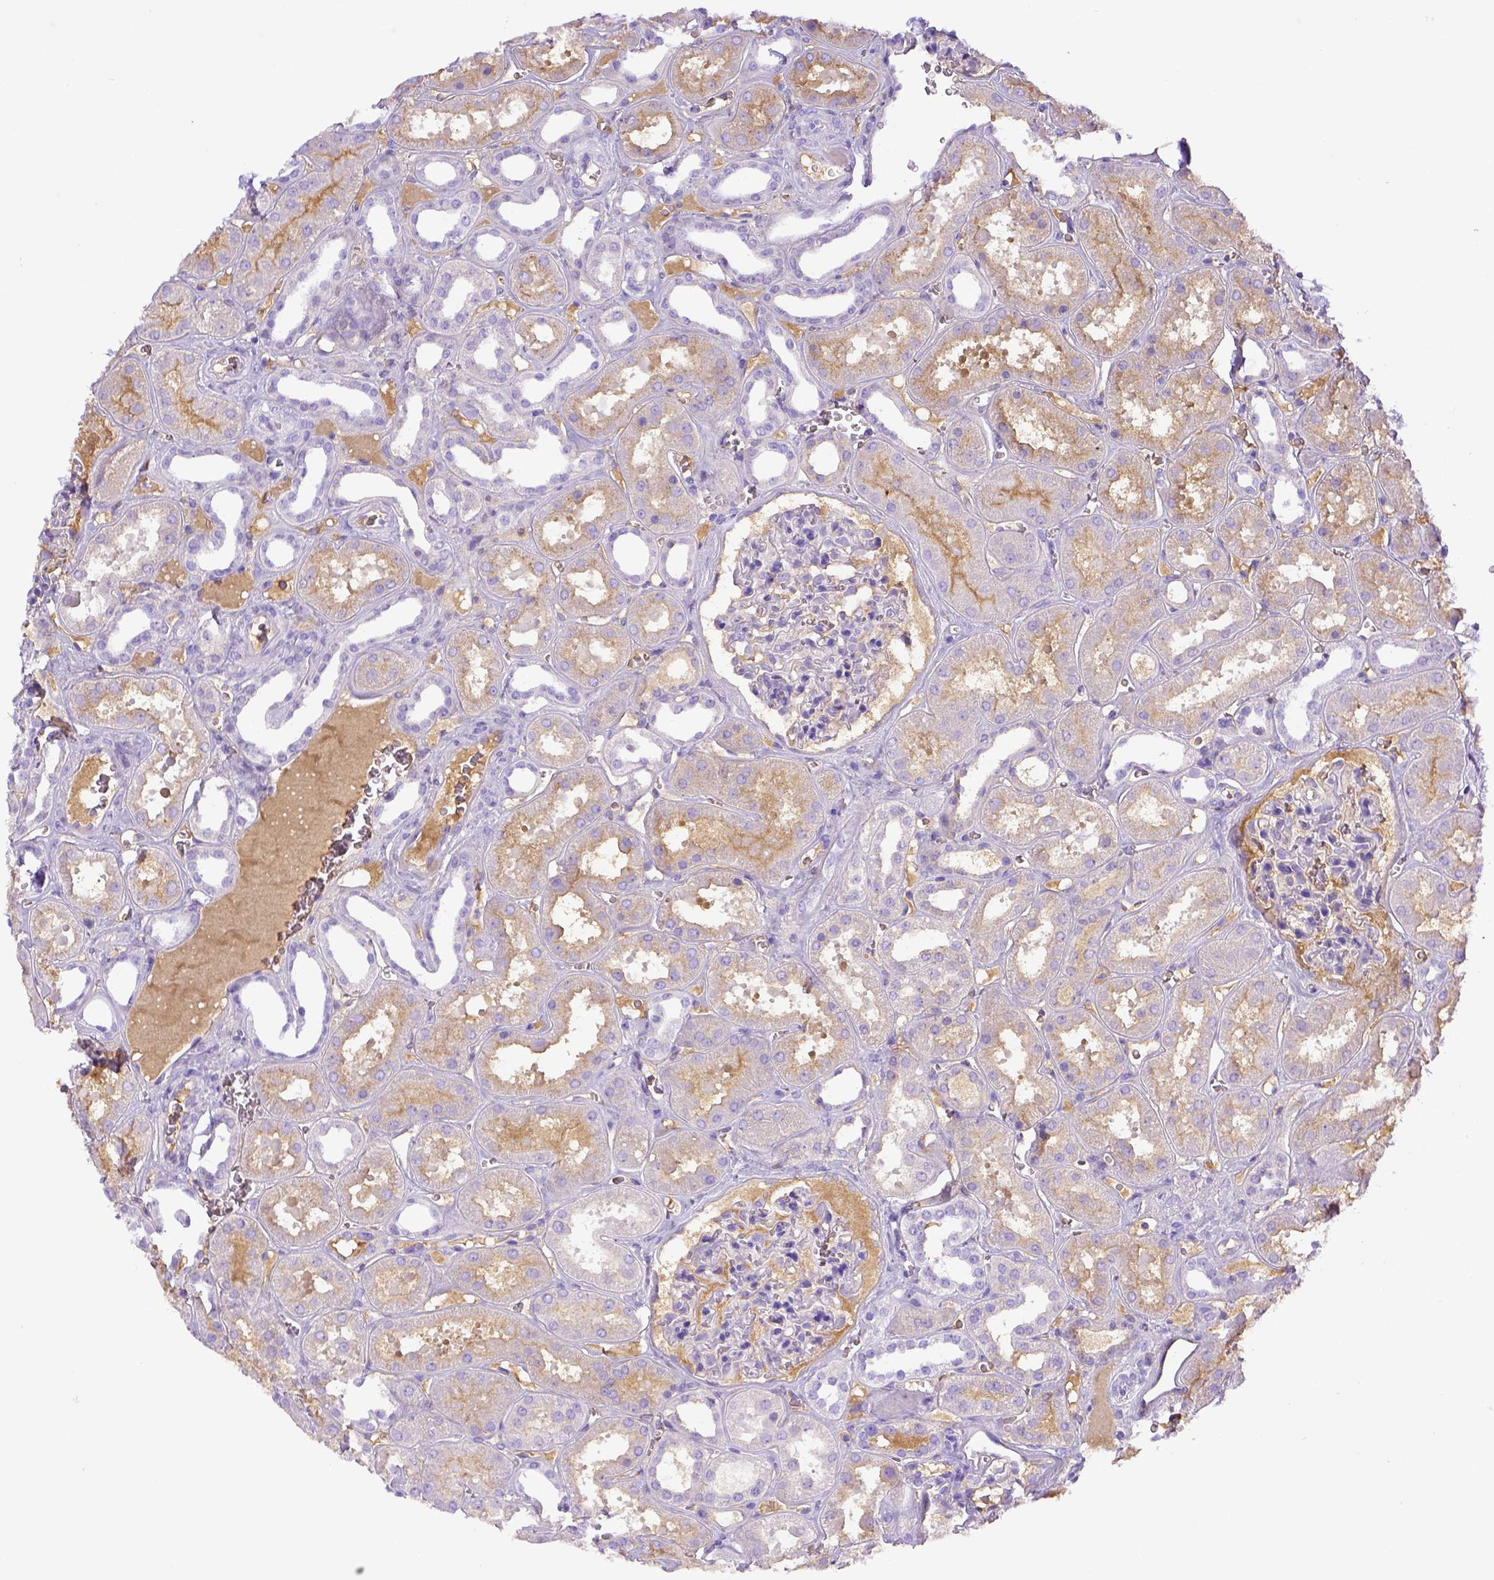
{"staining": {"intensity": "negative", "quantity": "none", "location": "none"}, "tissue": "kidney", "cell_type": "Cells in glomeruli", "image_type": "normal", "snomed": [{"axis": "morphology", "description": "Normal tissue, NOS"}, {"axis": "topography", "description": "Kidney"}], "caption": "The image demonstrates no significant expression in cells in glomeruli of kidney.", "gene": "ITIH4", "patient": {"sex": "female", "age": 41}}